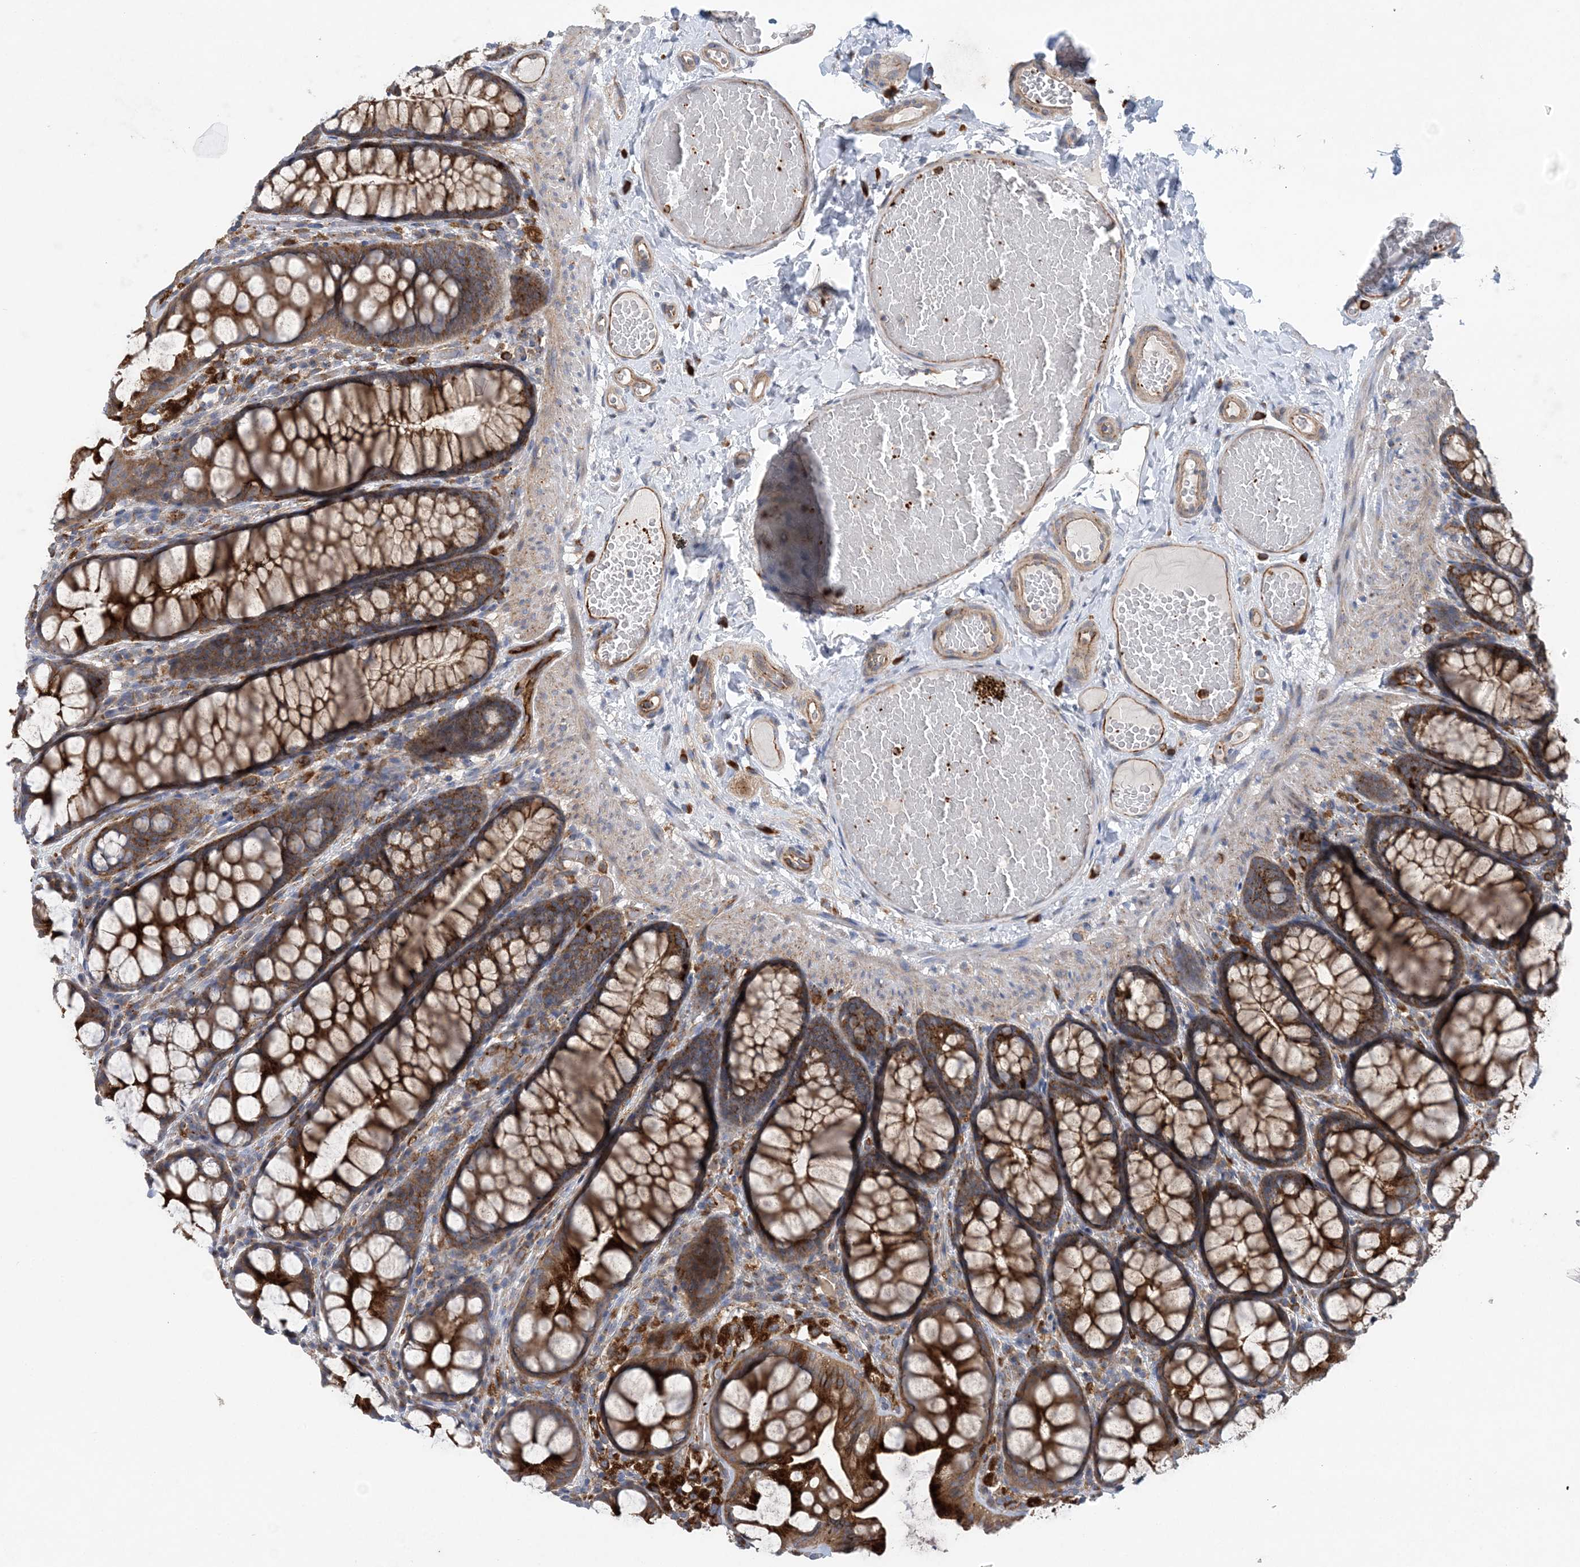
{"staining": {"intensity": "moderate", "quantity": ">75%", "location": "cytoplasmic/membranous"}, "tissue": "colon", "cell_type": "Endothelial cells", "image_type": "normal", "snomed": [{"axis": "morphology", "description": "Normal tissue, NOS"}, {"axis": "topography", "description": "Colon"}], "caption": "This micrograph exhibits benign colon stained with immunohistochemistry to label a protein in brown. The cytoplasmic/membranous of endothelial cells show moderate positivity for the protein. Nuclei are counter-stained blue.", "gene": "PTTG1IP", "patient": {"sex": "male", "age": 47}}